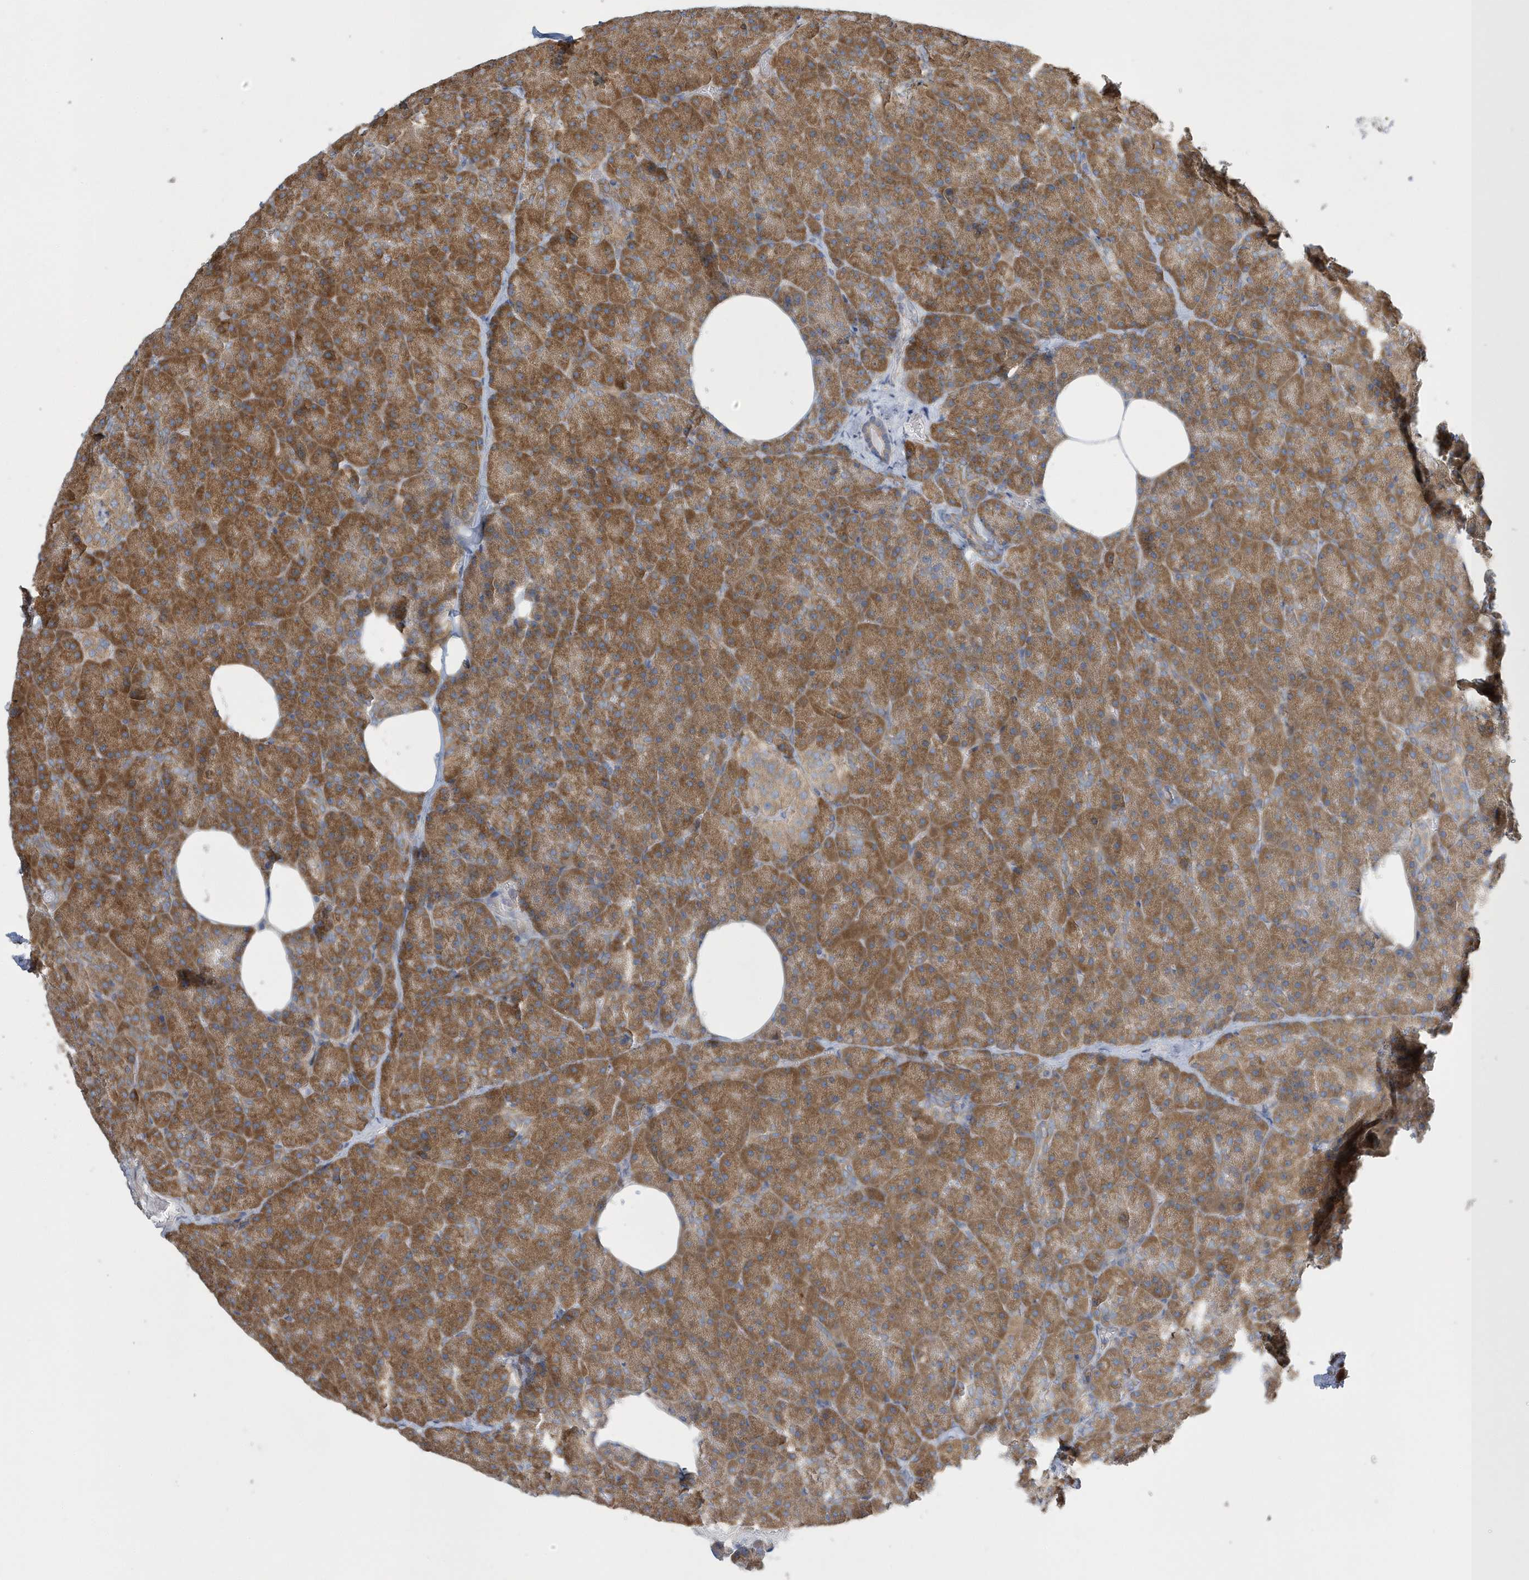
{"staining": {"intensity": "strong", "quantity": ">75%", "location": "cytoplasmic/membranous"}, "tissue": "pancreas", "cell_type": "Exocrine glandular cells", "image_type": "normal", "snomed": [{"axis": "morphology", "description": "Normal tissue, NOS"}, {"axis": "morphology", "description": "Carcinoid, malignant, NOS"}, {"axis": "topography", "description": "Pancreas"}], "caption": "Immunohistochemistry (IHC) (DAB) staining of unremarkable pancreas displays strong cytoplasmic/membranous protein positivity in about >75% of exocrine glandular cells.", "gene": "SPATA5", "patient": {"sex": "female", "age": 35}}